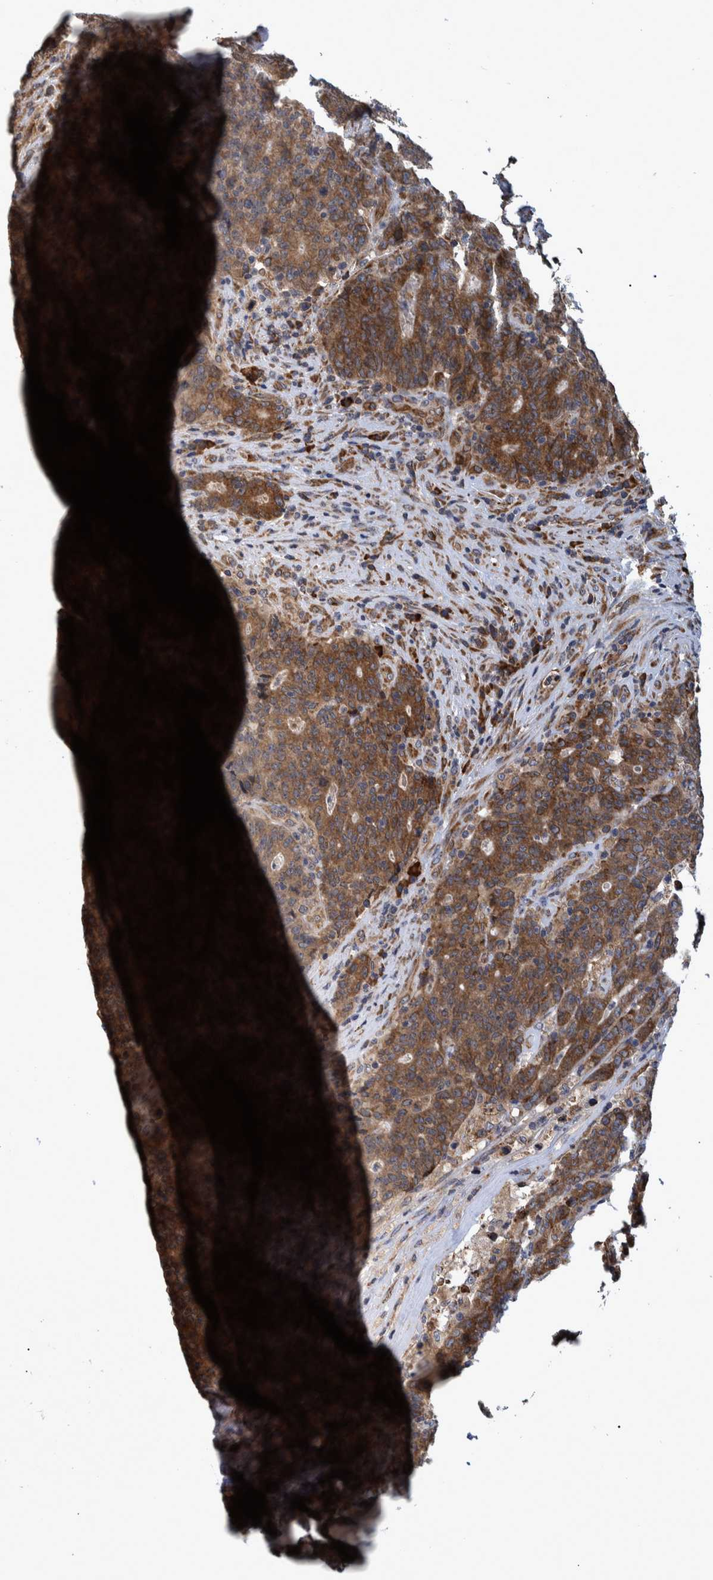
{"staining": {"intensity": "strong", "quantity": ">75%", "location": "cytoplasmic/membranous"}, "tissue": "colorectal cancer", "cell_type": "Tumor cells", "image_type": "cancer", "snomed": [{"axis": "morphology", "description": "Normal tissue, NOS"}, {"axis": "morphology", "description": "Adenocarcinoma, NOS"}, {"axis": "topography", "description": "Colon"}], "caption": "Colorectal cancer (adenocarcinoma) stained for a protein (brown) reveals strong cytoplasmic/membranous positive expression in approximately >75% of tumor cells.", "gene": "SPAG5", "patient": {"sex": "female", "age": 75}}